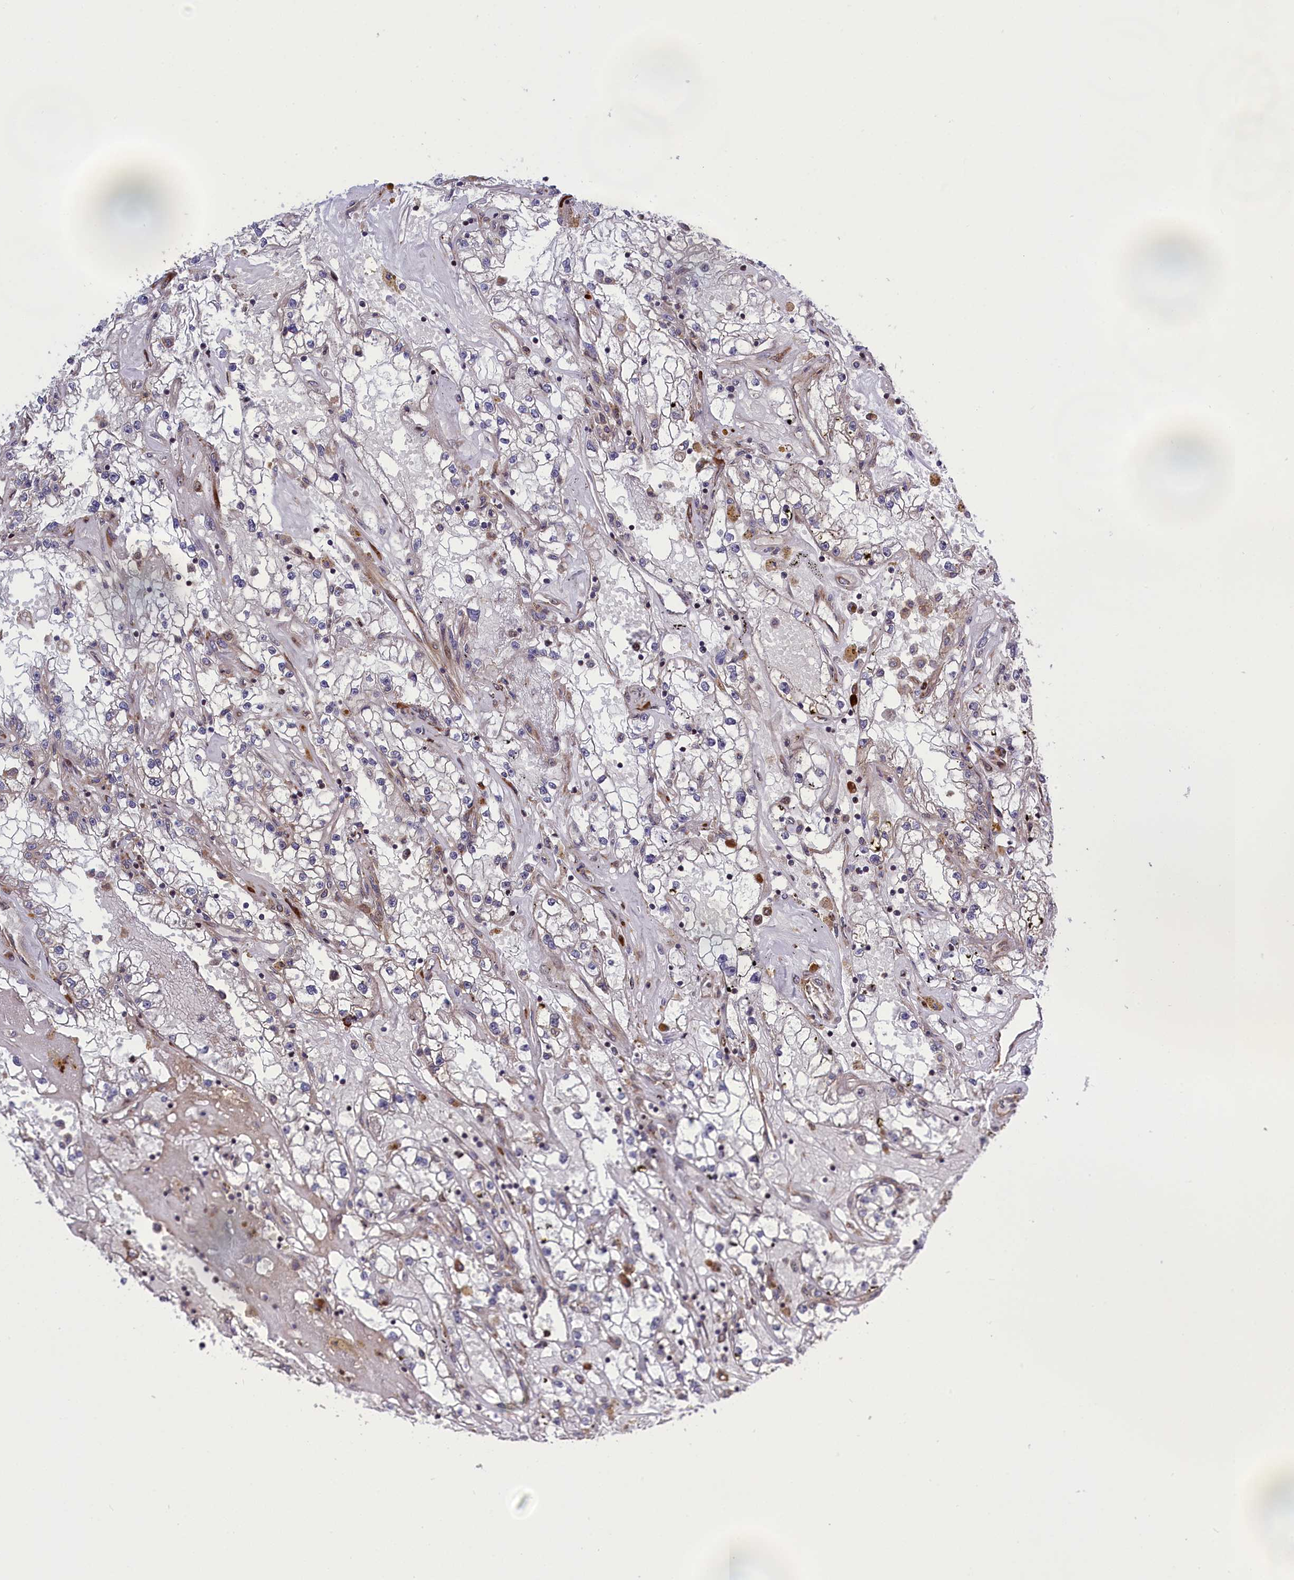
{"staining": {"intensity": "negative", "quantity": "none", "location": "none"}, "tissue": "renal cancer", "cell_type": "Tumor cells", "image_type": "cancer", "snomed": [{"axis": "morphology", "description": "Adenocarcinoma, NOS"}, {"axis": "topography", "description": "Kidney"}], "caption": "High power microscopy histopathology image of an immunohistochemistry micrograph of renal adenocarcinoma, revealing no significant expression in tumor cells.", "gene": "DDX60L", "patient": {"sex": "male", "age": 56}}